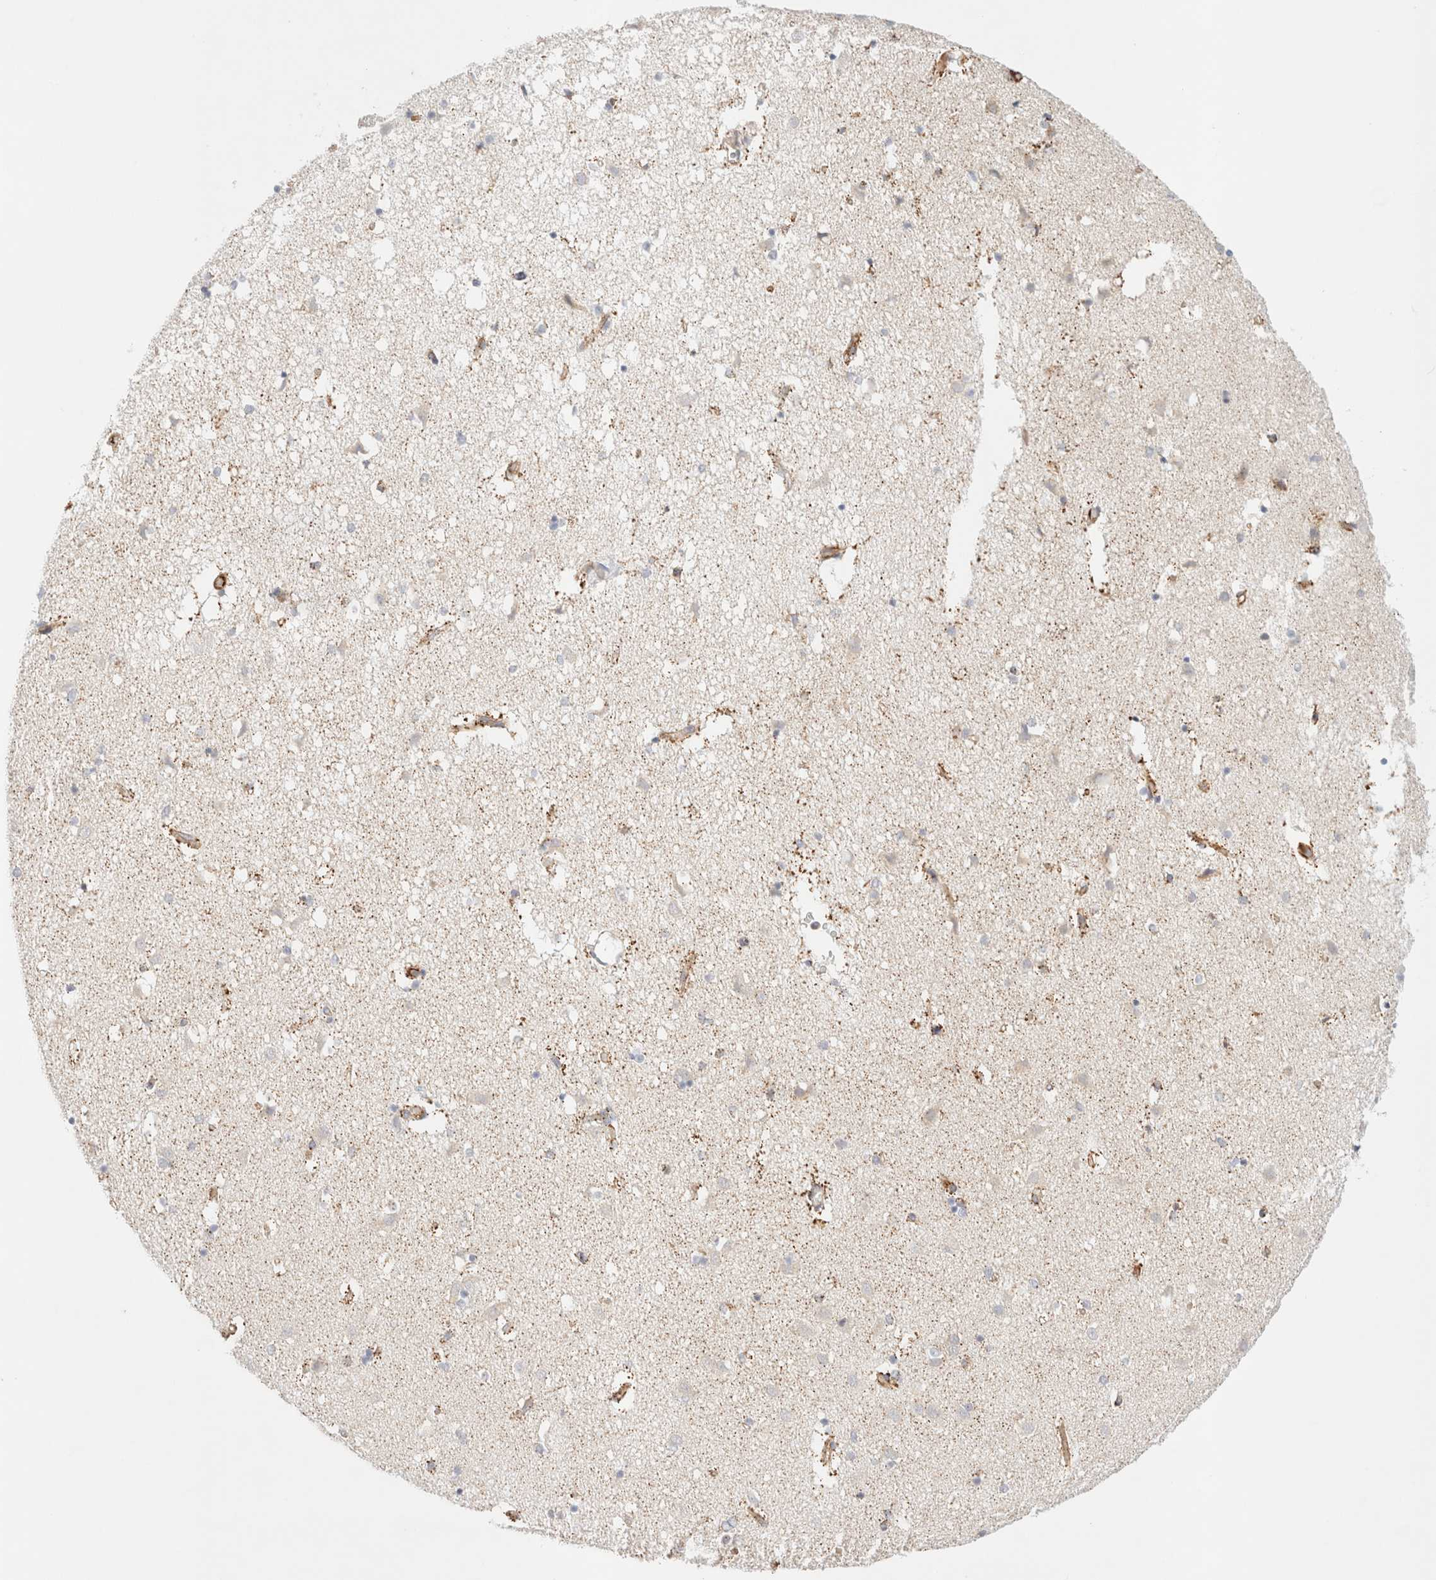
{"staining": {"intensity": "moderate", "quantity": "<25%", "location": "cytoplasmic/membranous"}, "tissue": "caudate", "cell_type": "Glial cells", "image_type": "normal", "snomed": [{"axis": "morphology", "description": "Normal tissue, NOS"}, {"axis": "topography", "description": "Lateral ventricle wall"}], "caption": "High-magnification brightfield microscopy of benign caudate stained with DAB (3,3'-diaminobenzidine) (brown) and counterstained with hematoxylin (blue). glial cells exhibit moderate cytoplasmic/membranous staining is appreciated in about<25% of cells. The protein of interest is shown in brown color, while the nuclei are stained blue.", "gene": "SLC25A48", "patient": {"sex": "male", "age": 70}}